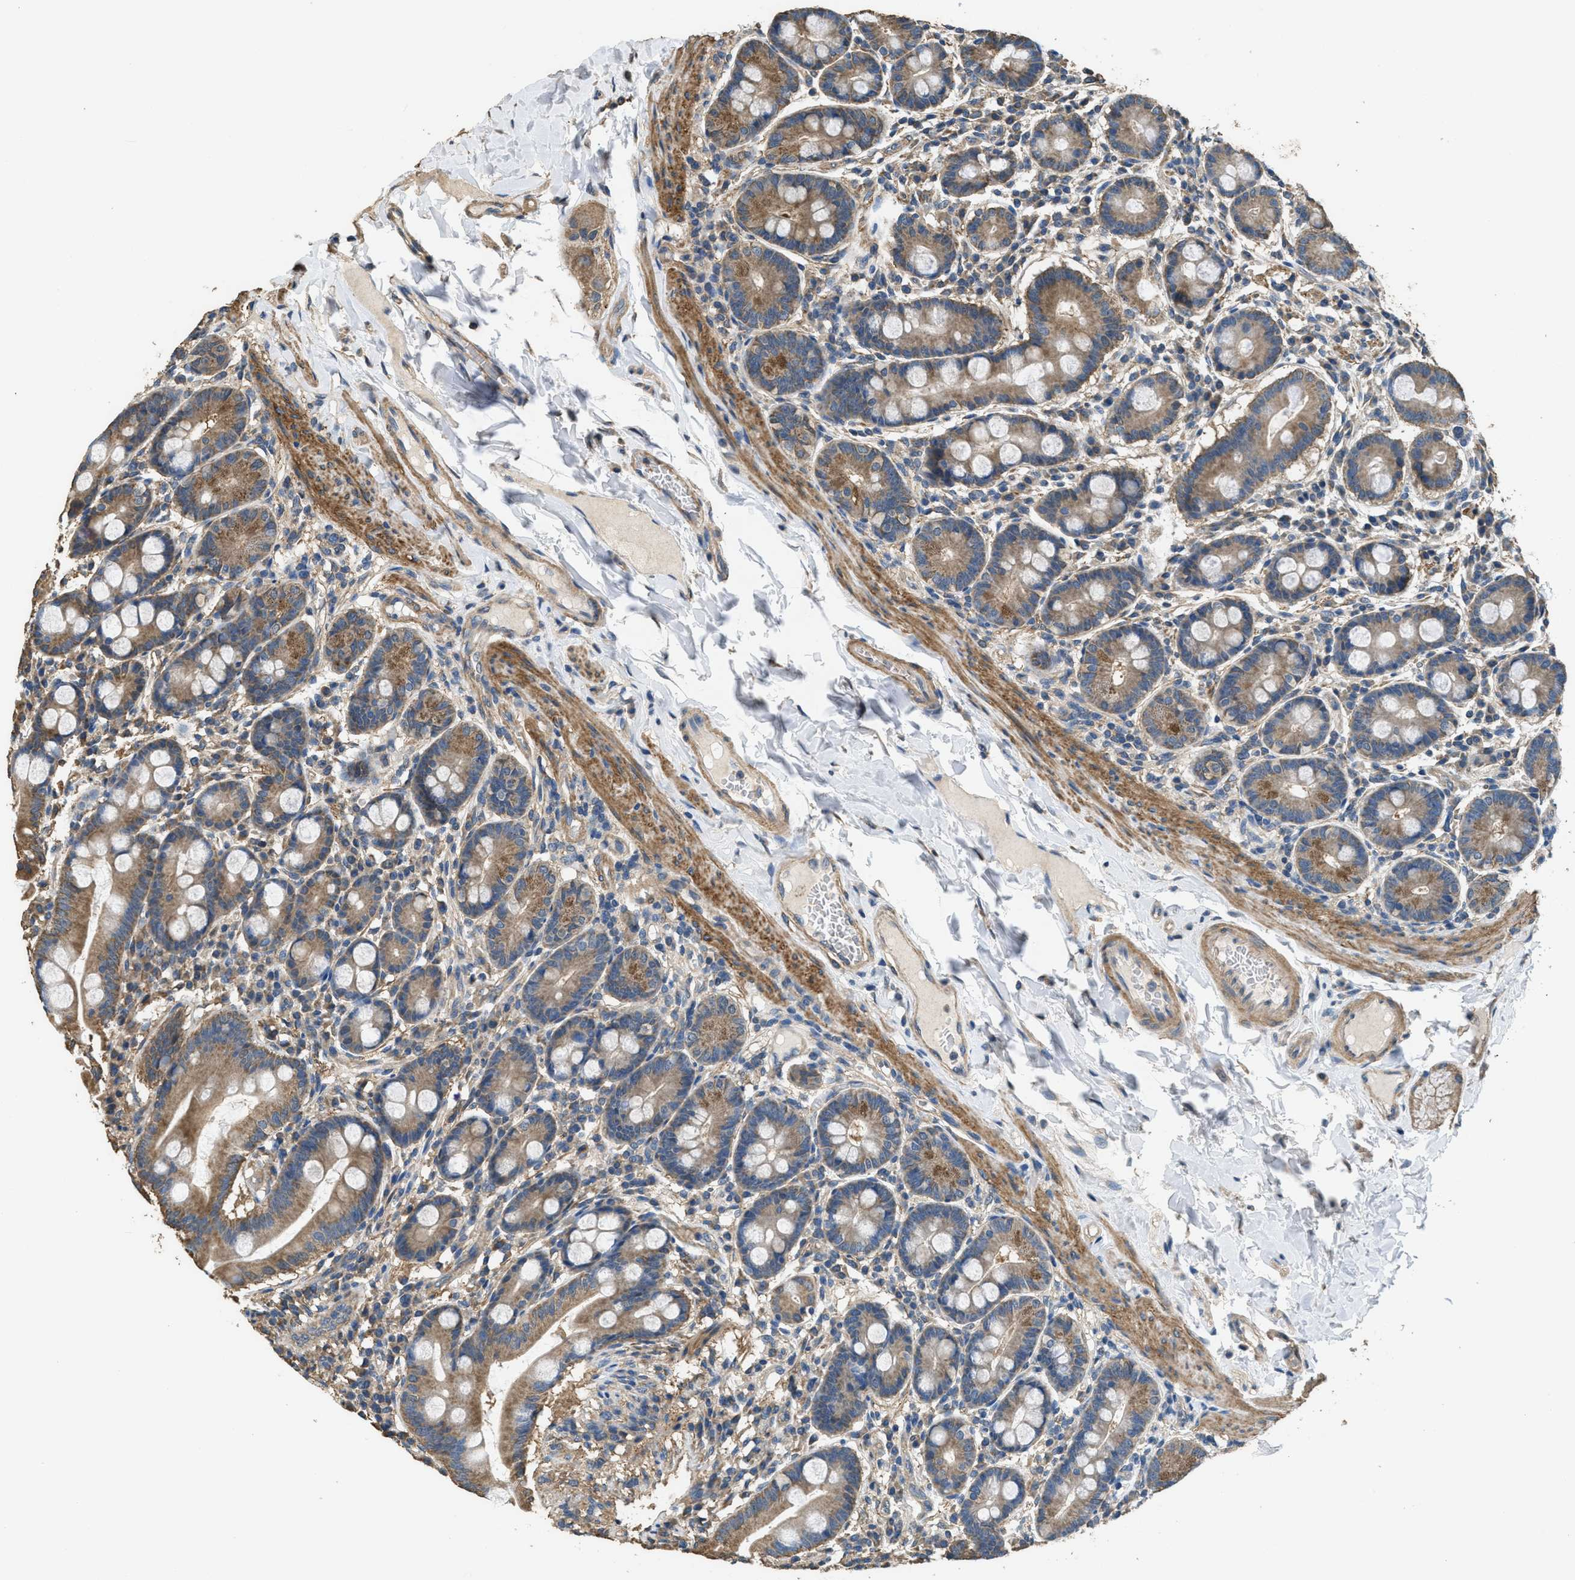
{"staining": {"intensity": "moderate", "quantity": ">75%", "location": "cytoplasmic/membranous"}, "tissue": "duodenum", "cell_type": "Glandular cells", "image_type": "normal", "snomed": [{"axis": "morphology", "description": "Normal tissue, NOS"}, {"axis": "topography", "description": "Duodenum"}], "caption": "Protein analysis of unremarkable duodenum shows moderate cytoplasmic/membranous positivity in about >75% of glandular cells.", "gene": "THBS2", "patient": {"sex": "male", "age": 50}}